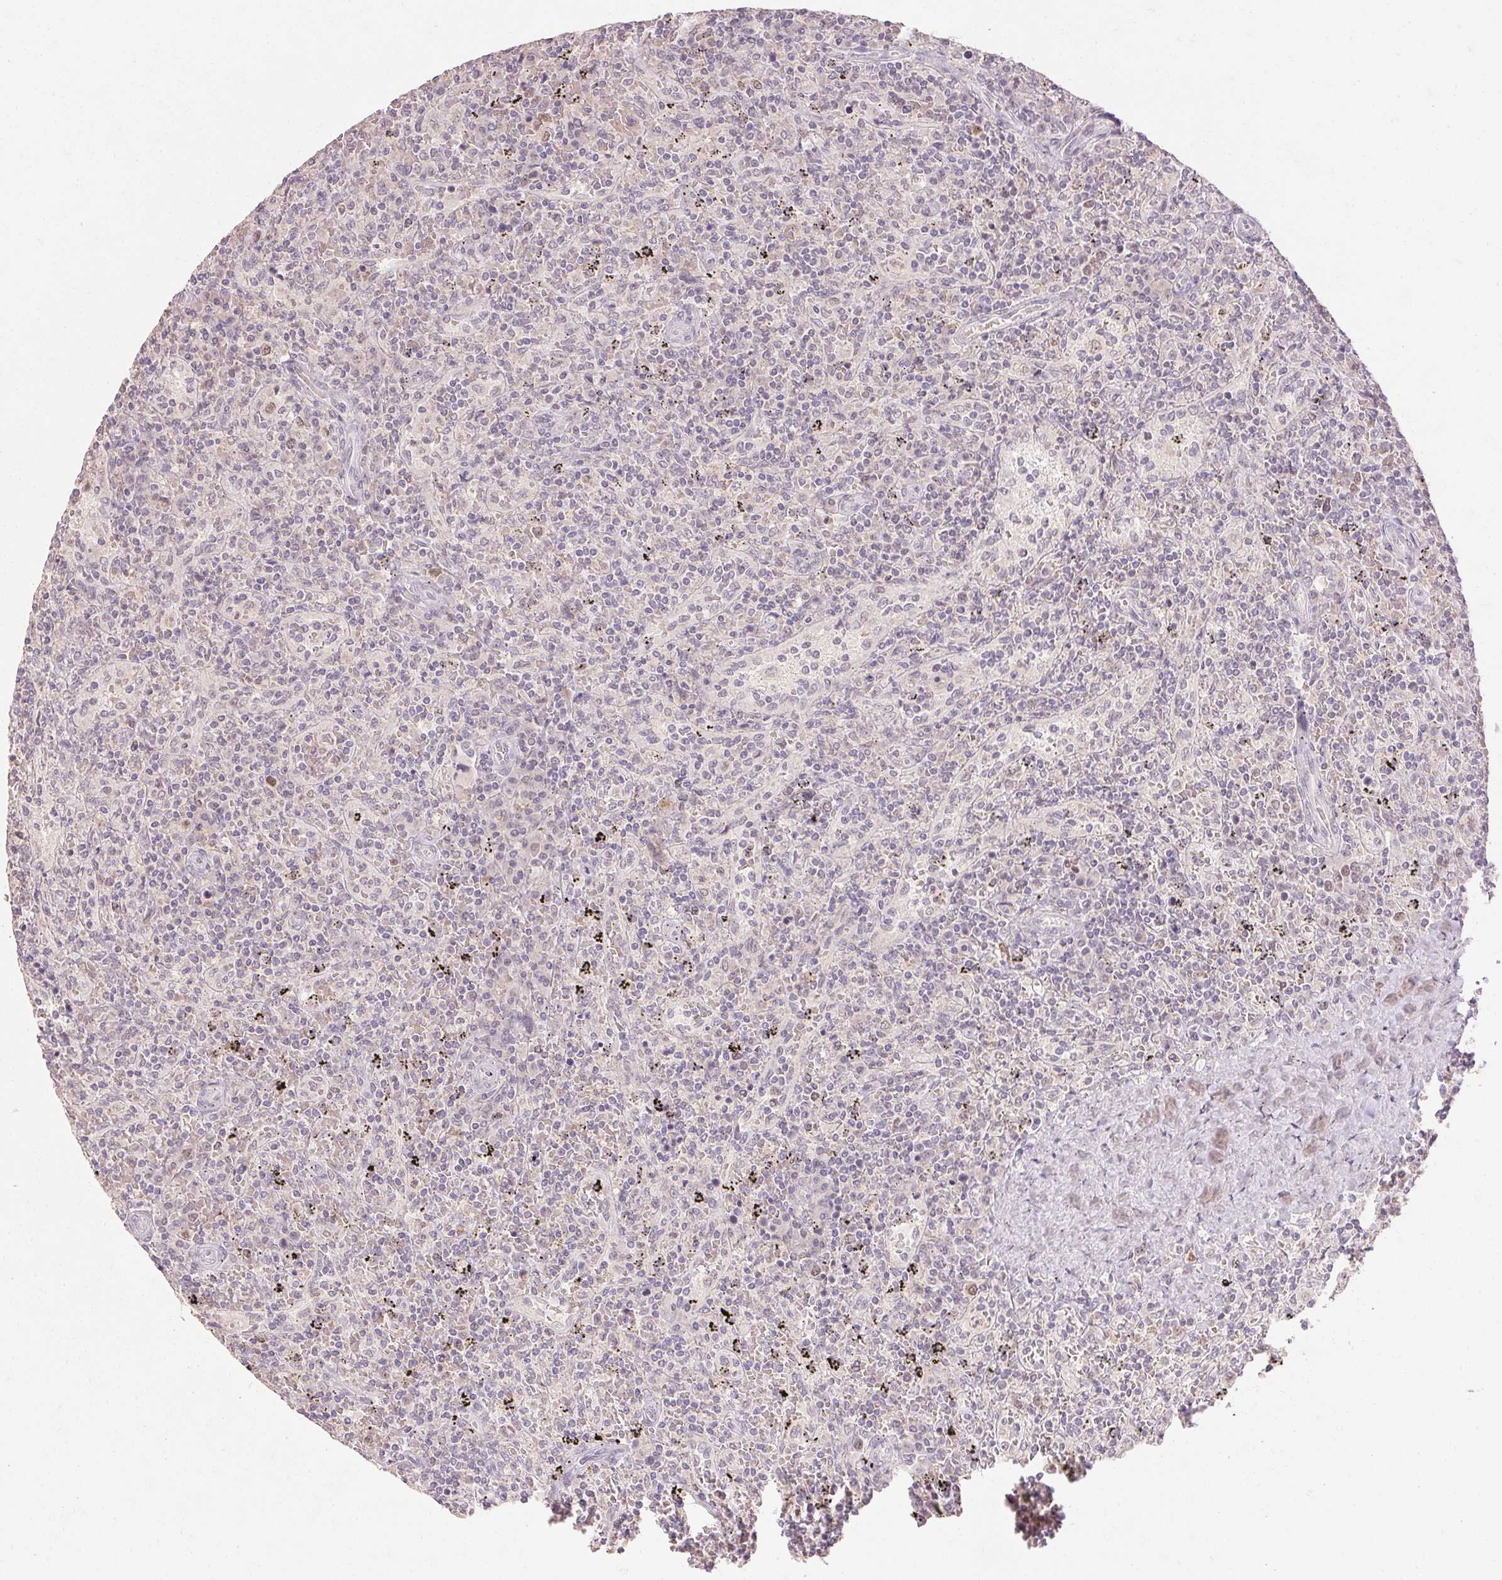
{"staining": {"intensity": "negative", "quantity": "none", "location": "none"}, "tissue": "lymphoma", "cell_type": "Tumor cells", "image_type": "cancer", "snomed": [{"axis": "morphology", "description": "Malignant lymphoma, non-Hodgkin's type, Low grade"}, {"axis": "topography", "description": "Spleen"}], "caption": "IHC micrograph of low-grade malignant lymphoma, non-Hodgkin's type stained for a protein (brown), which demonstrates no expression in tumor cells. Brightfield microscopy of immunohistochemistry (IHC) stained with DAB (3,3'-diaminobenzidine) (brown) and hematoxylin (blue), captured at high magnification.", "gene": "SKP2", "patient": {"sex": "male", "age": 62}}